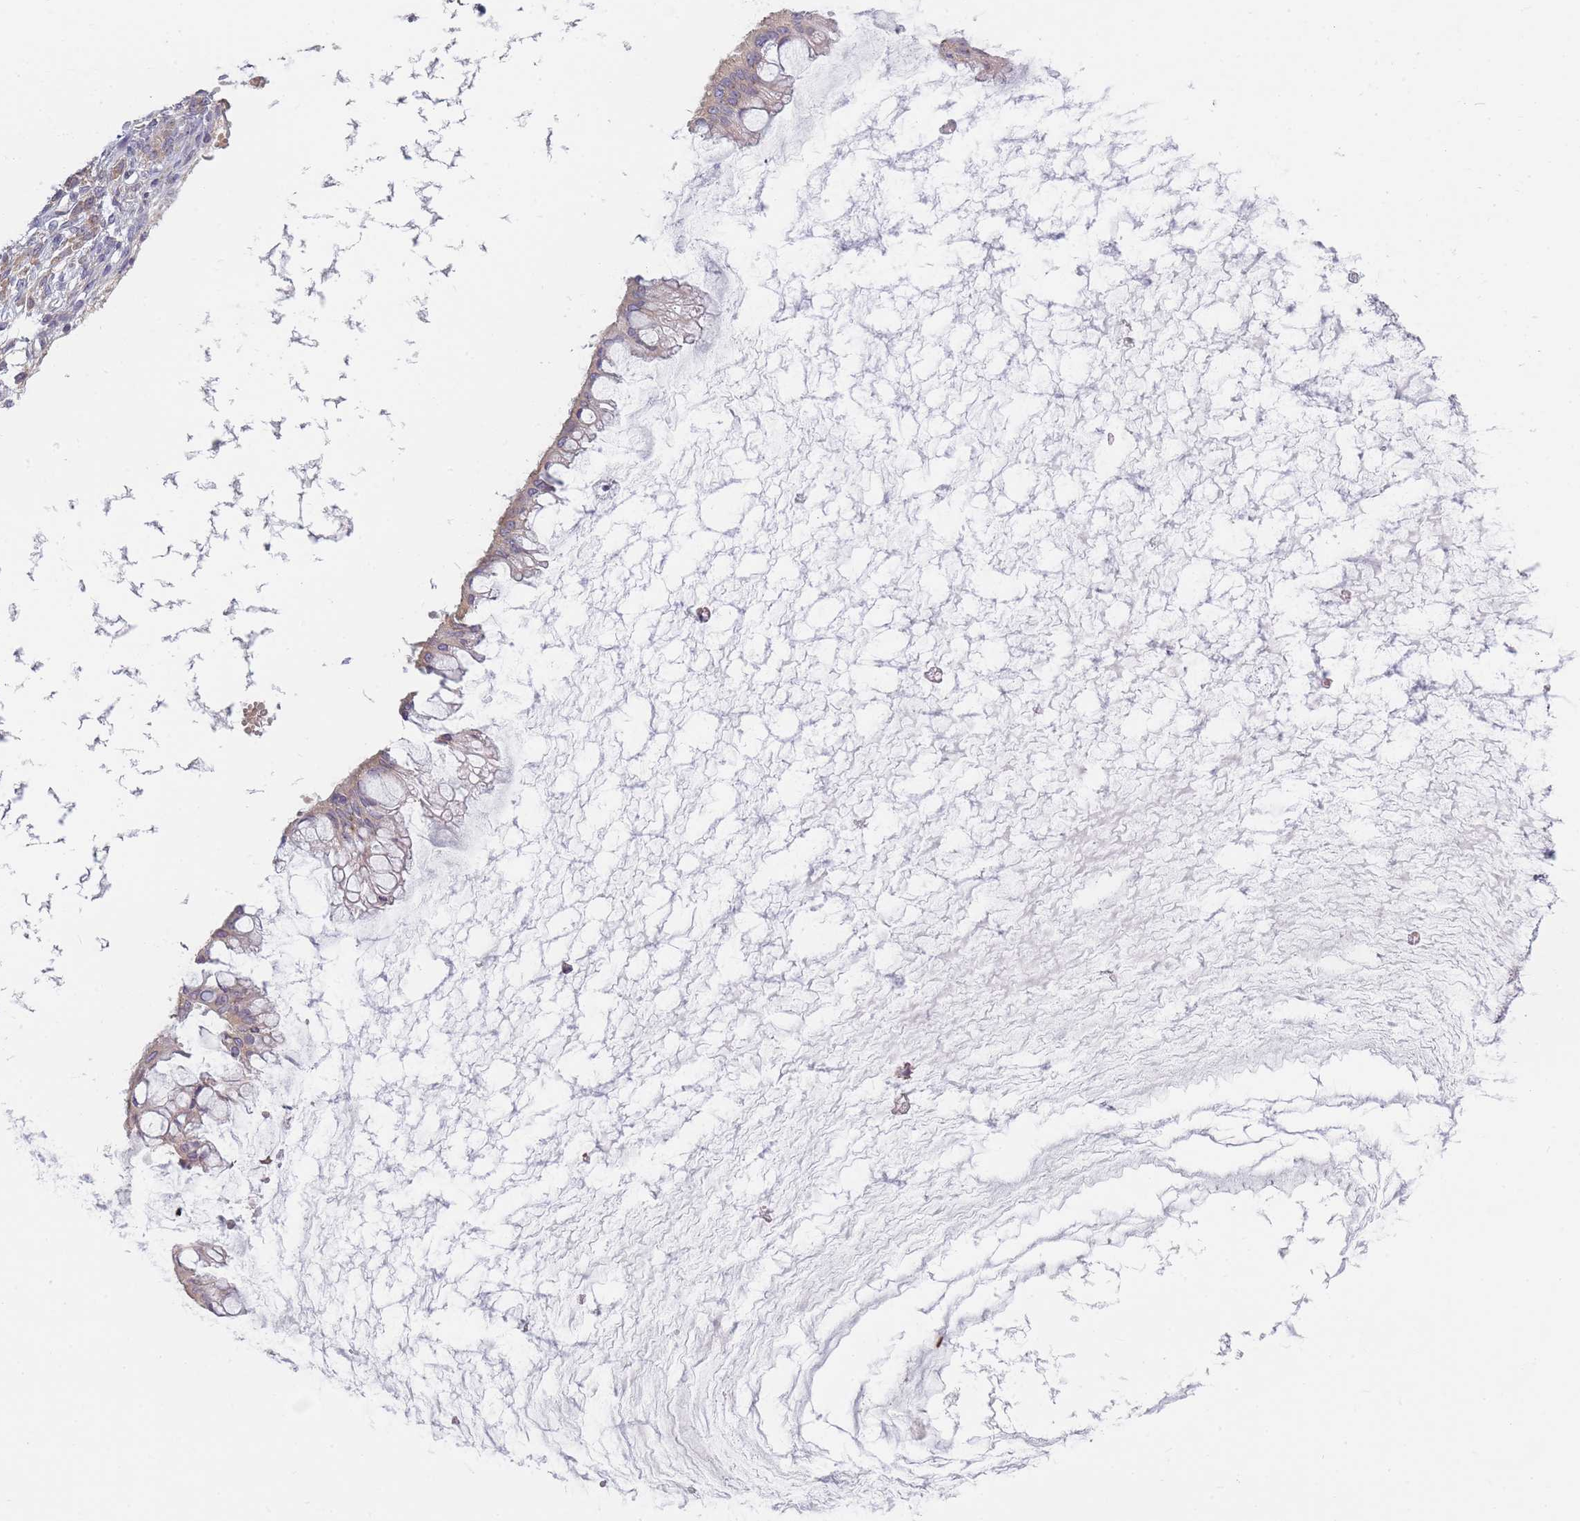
{"staining": {"intensity": "negative", "quantity": "none", "location": "none"}, "tissue": "ovarian cancer", "cell_type": "Tumor cells", "image_type": "cancer", "snomed": [{"axis": "morphology", "description": "Cystadenocarcinoma, mucinous, NOS"}, {"axis": "topography", "description": "Ovary"}], "caption": "IHC photomicrograph of human ovarian mucinous cystadenocarcinoma stained for a protein (brown), which exhibits no staining in tumor cells.", "gene": "AP3M2", "patient": {"sex": "female", "age": 73}}